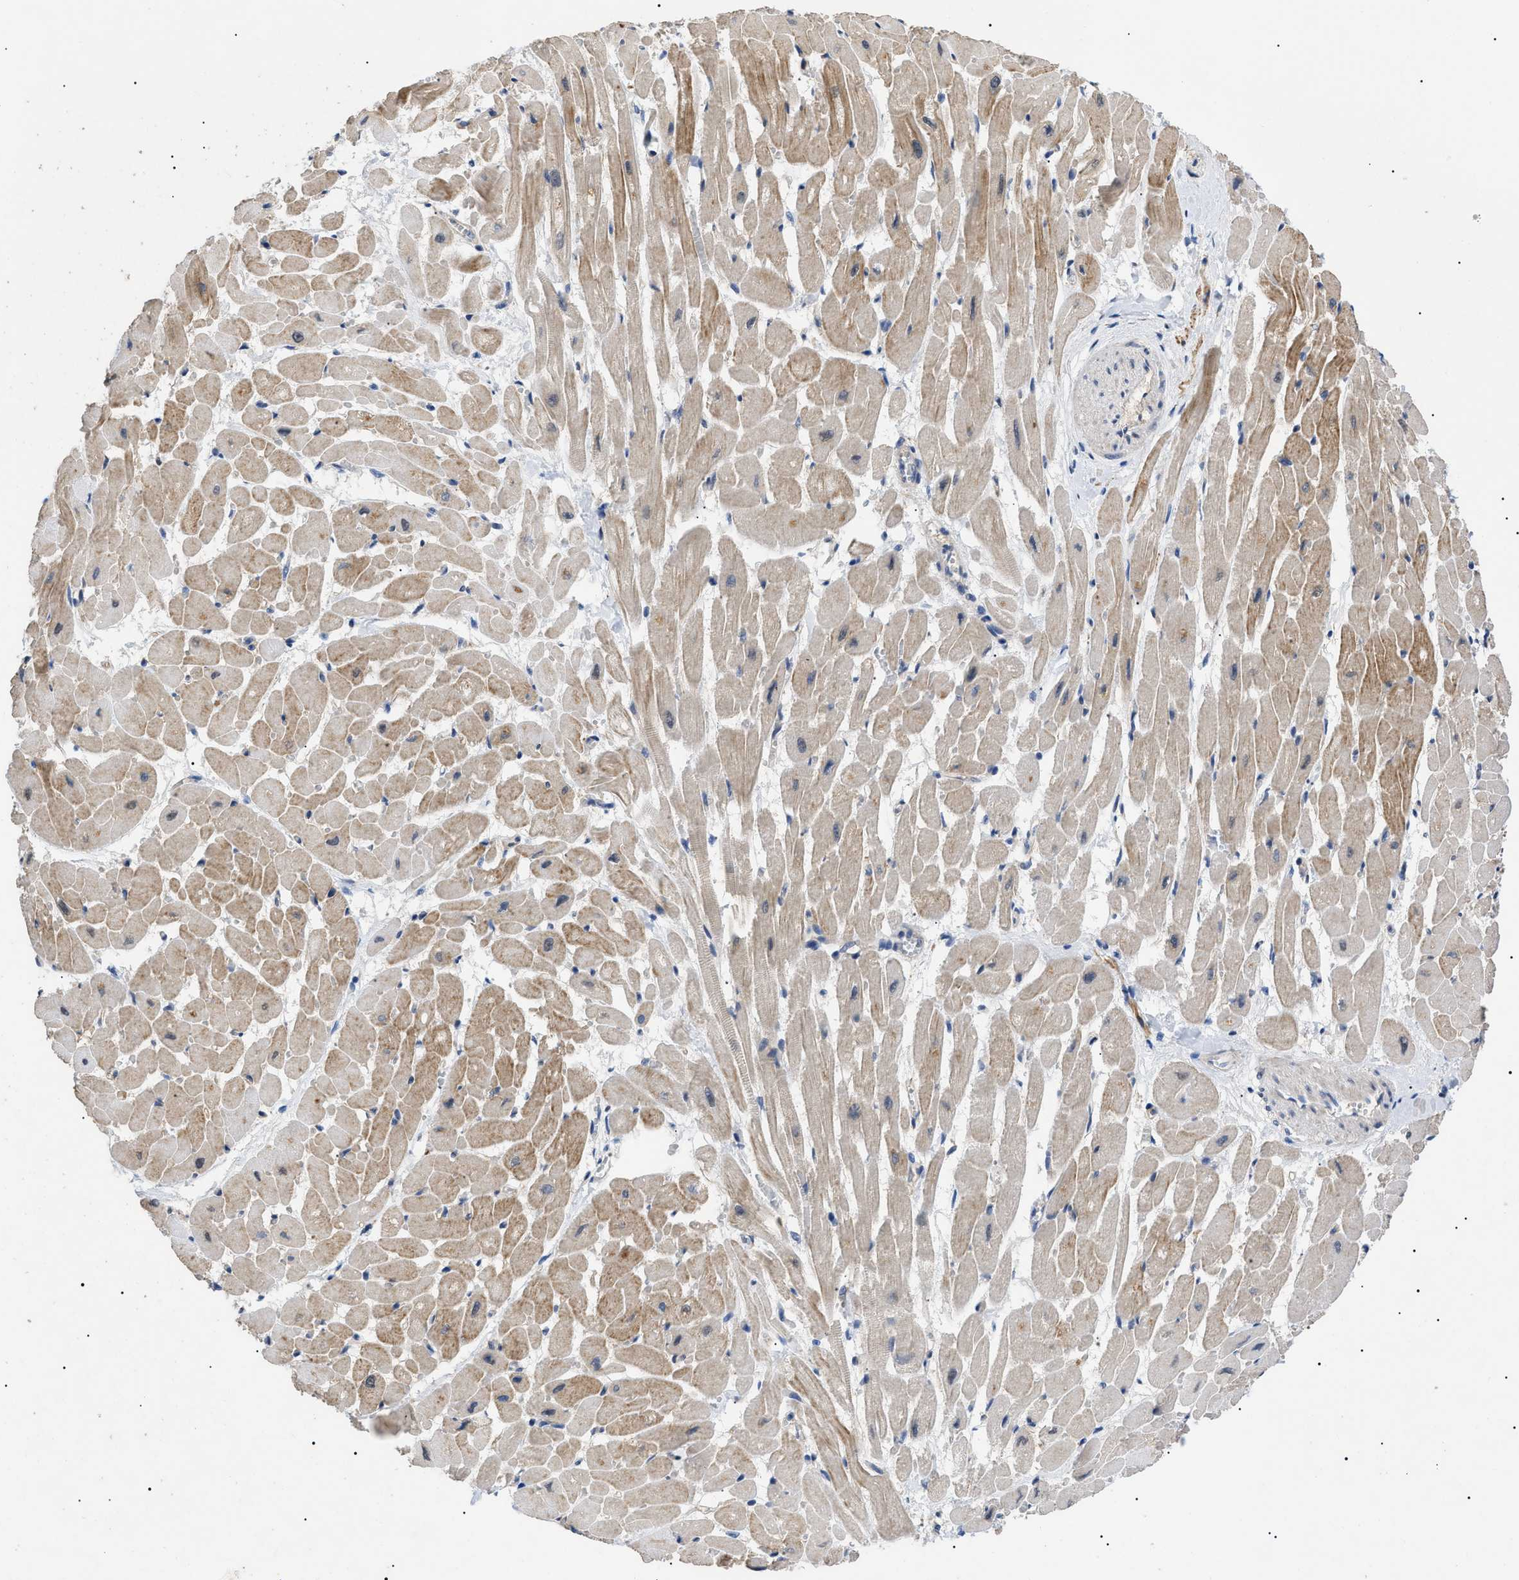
{"staining": {"intensity": "moderate", "quantity": "25%-75%", "location": "cytoplasmic/membranous"}, "tissue": "heart muscle", "cell_type": "Cardiomyocytes", "image_type": "normal", "snomed": [{"axis": "morphology", "description": "Normal tissue, NOS"}, {"axis": "topography", "description": "Heart"}], "caption": "Normal heart muscle displays moderate cytoplasmic/membranous positivity in about 25%-75% of cardiomyocytes.", "gene": "CRCP", "patient": {"sex": "male", "age": 45}}